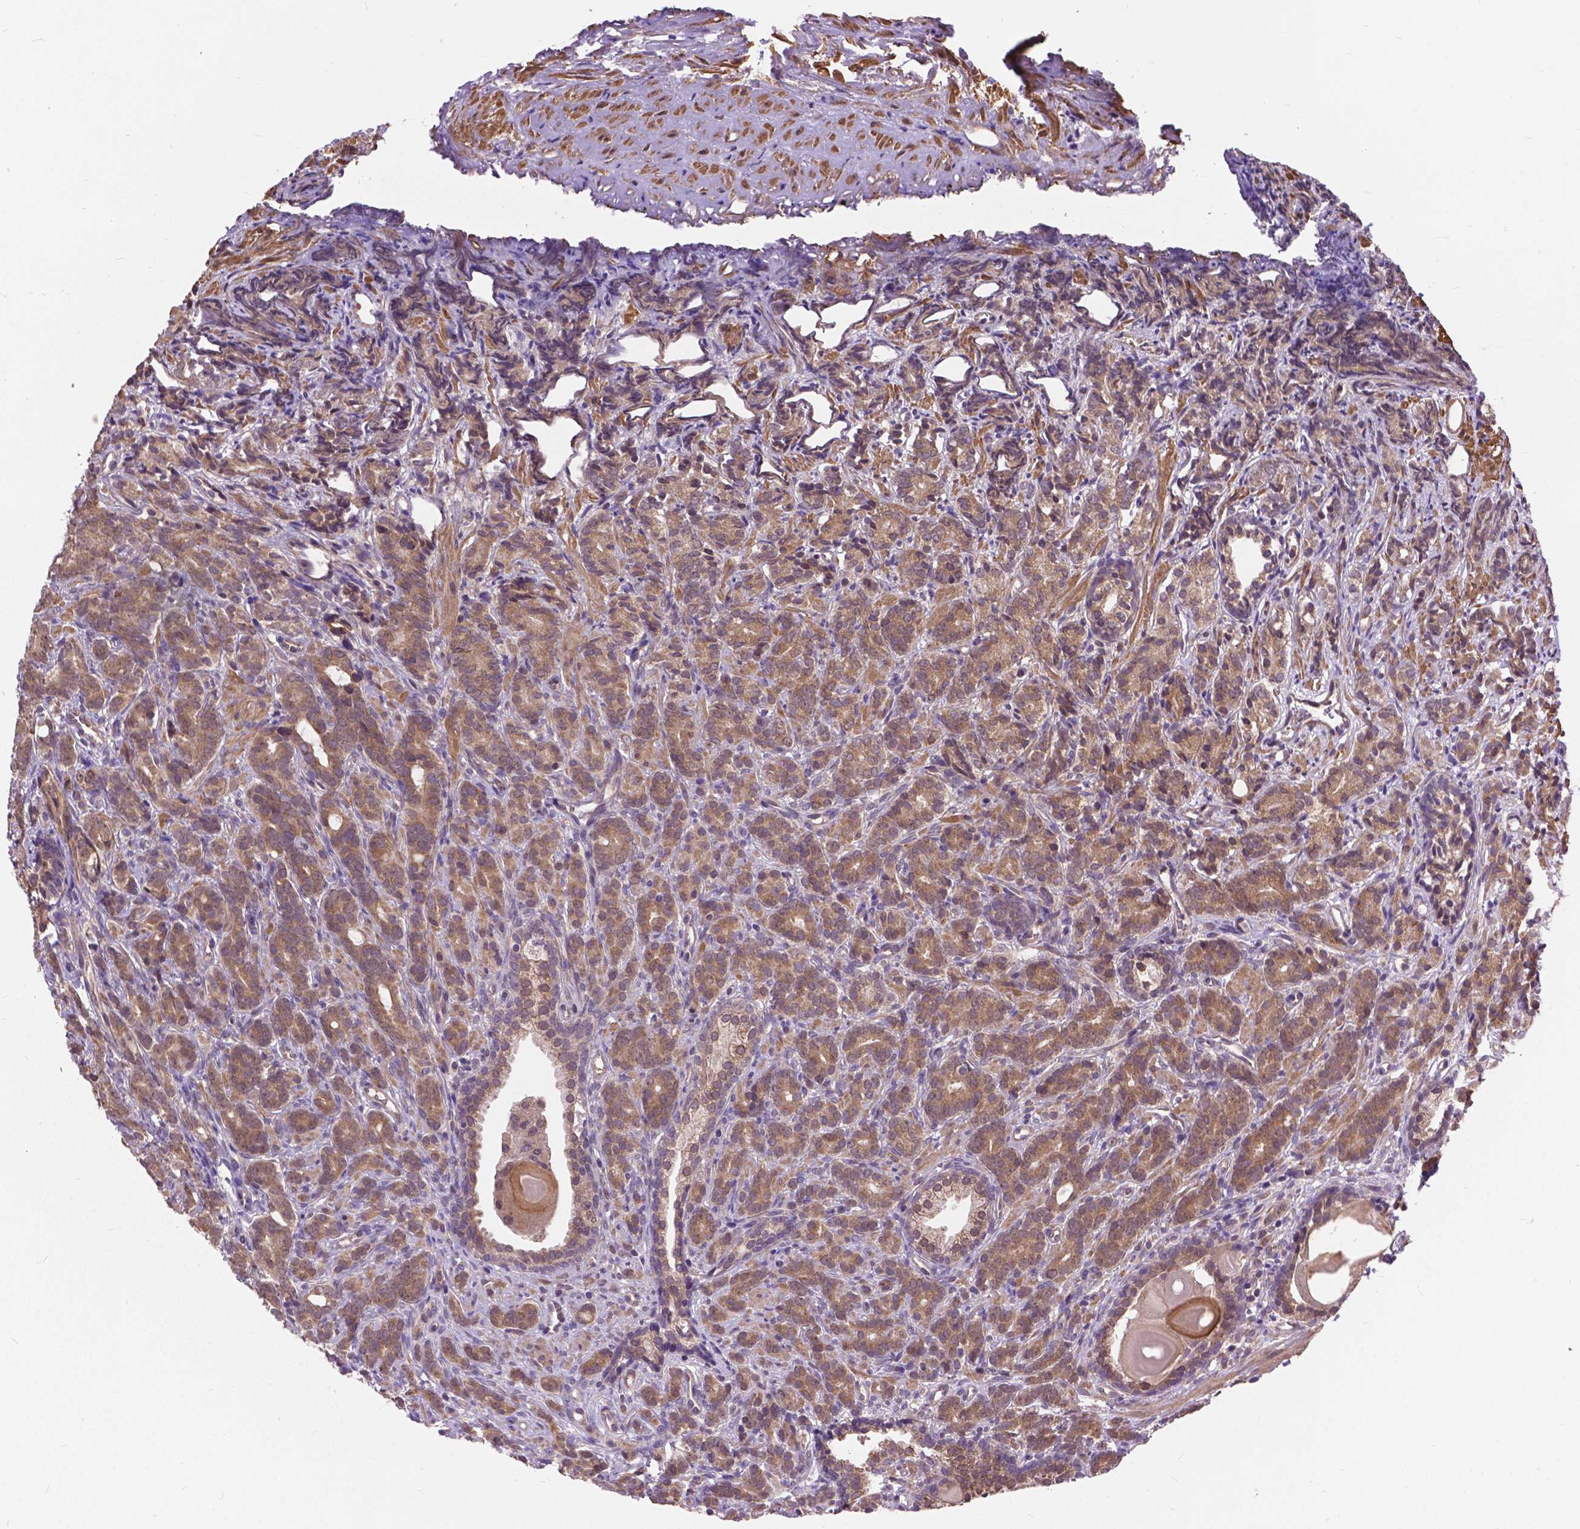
{"staining": {"intensity": "moderate", "quantity": ">75%", "location": "cytoplasmic/membranous"}, "tissue": "prostate cancer", "cell_type": "Tumor cells", "image_type": "cancer", "snomed": [{"axis": "morphology", "description": "Adenocarcinoma, High grade"}, {"axis": "topography", "description": "Prostate"}], "caption": "This is an image of IHC staining of prostate adenocarcinoma (high-grade), which shows moderate expression in the cytoplasmic/membranous of tumor cells.", "gene": "ZNF616", "patient": {"sex": "male", "age": 84}}